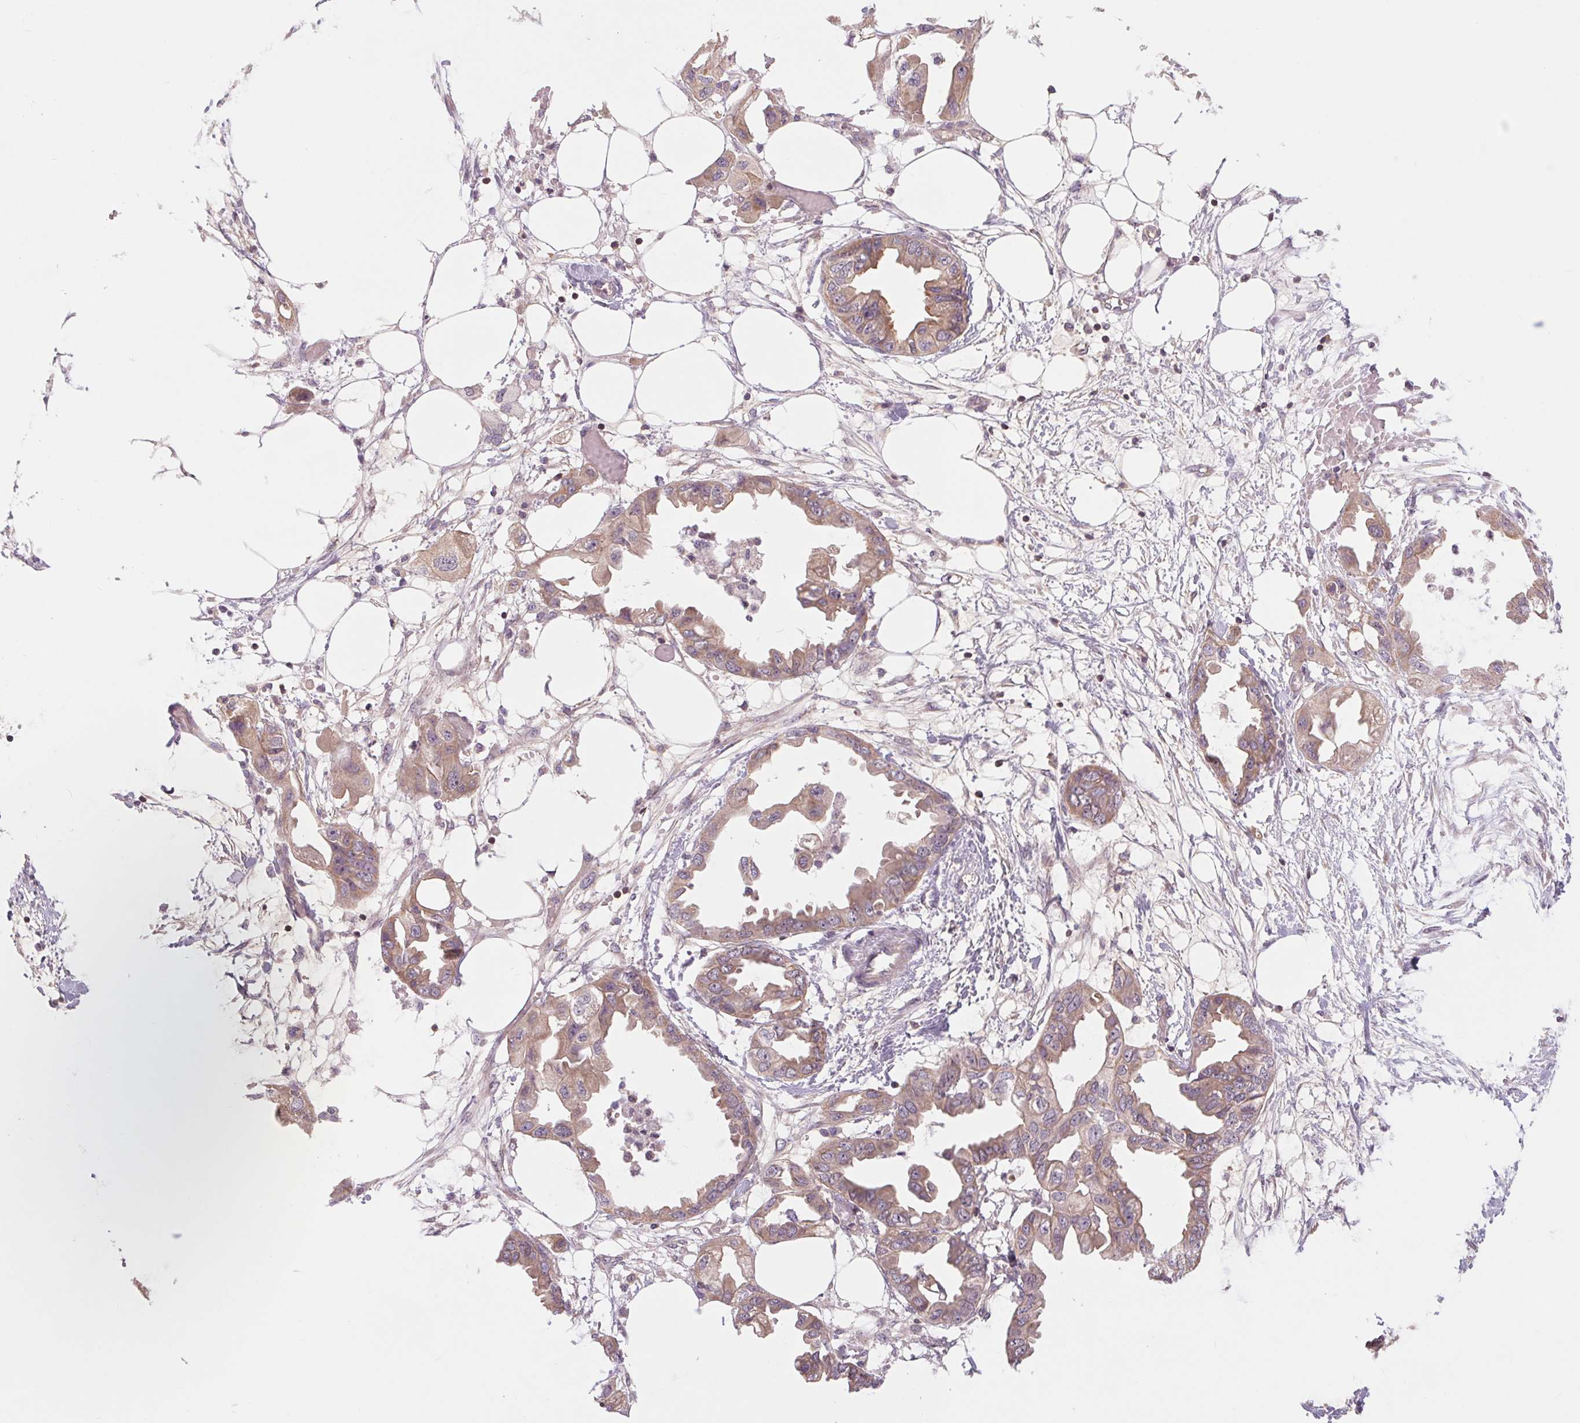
{"staining": {"intensity": "weak", "quantity": ">75%", "location": "cytoplasmic/membranous"}, "tissue": "endometrial cancer", "cell_type": "Tumor cells", "image_type": "cancer", "snomed": [{"axis": "morphology", "description": "Adenocarcinoma, NOS"}, {"axis": "morphology", "description": "Adenocarcinoma, metastatic, NOS"}, {"axis": "topography", "description": "Adipose tissue"}, {"axis": "topography", "description": "Endometrium"}], "caption": "Immunohistochemical staining of human endometrial cancer exhibits low levels of weak cytoplasmic/membranous protein expression in about >75% of tumor cells.", "gene": "SH3RF2", "patient": {"sex": "female", "age": 67}}